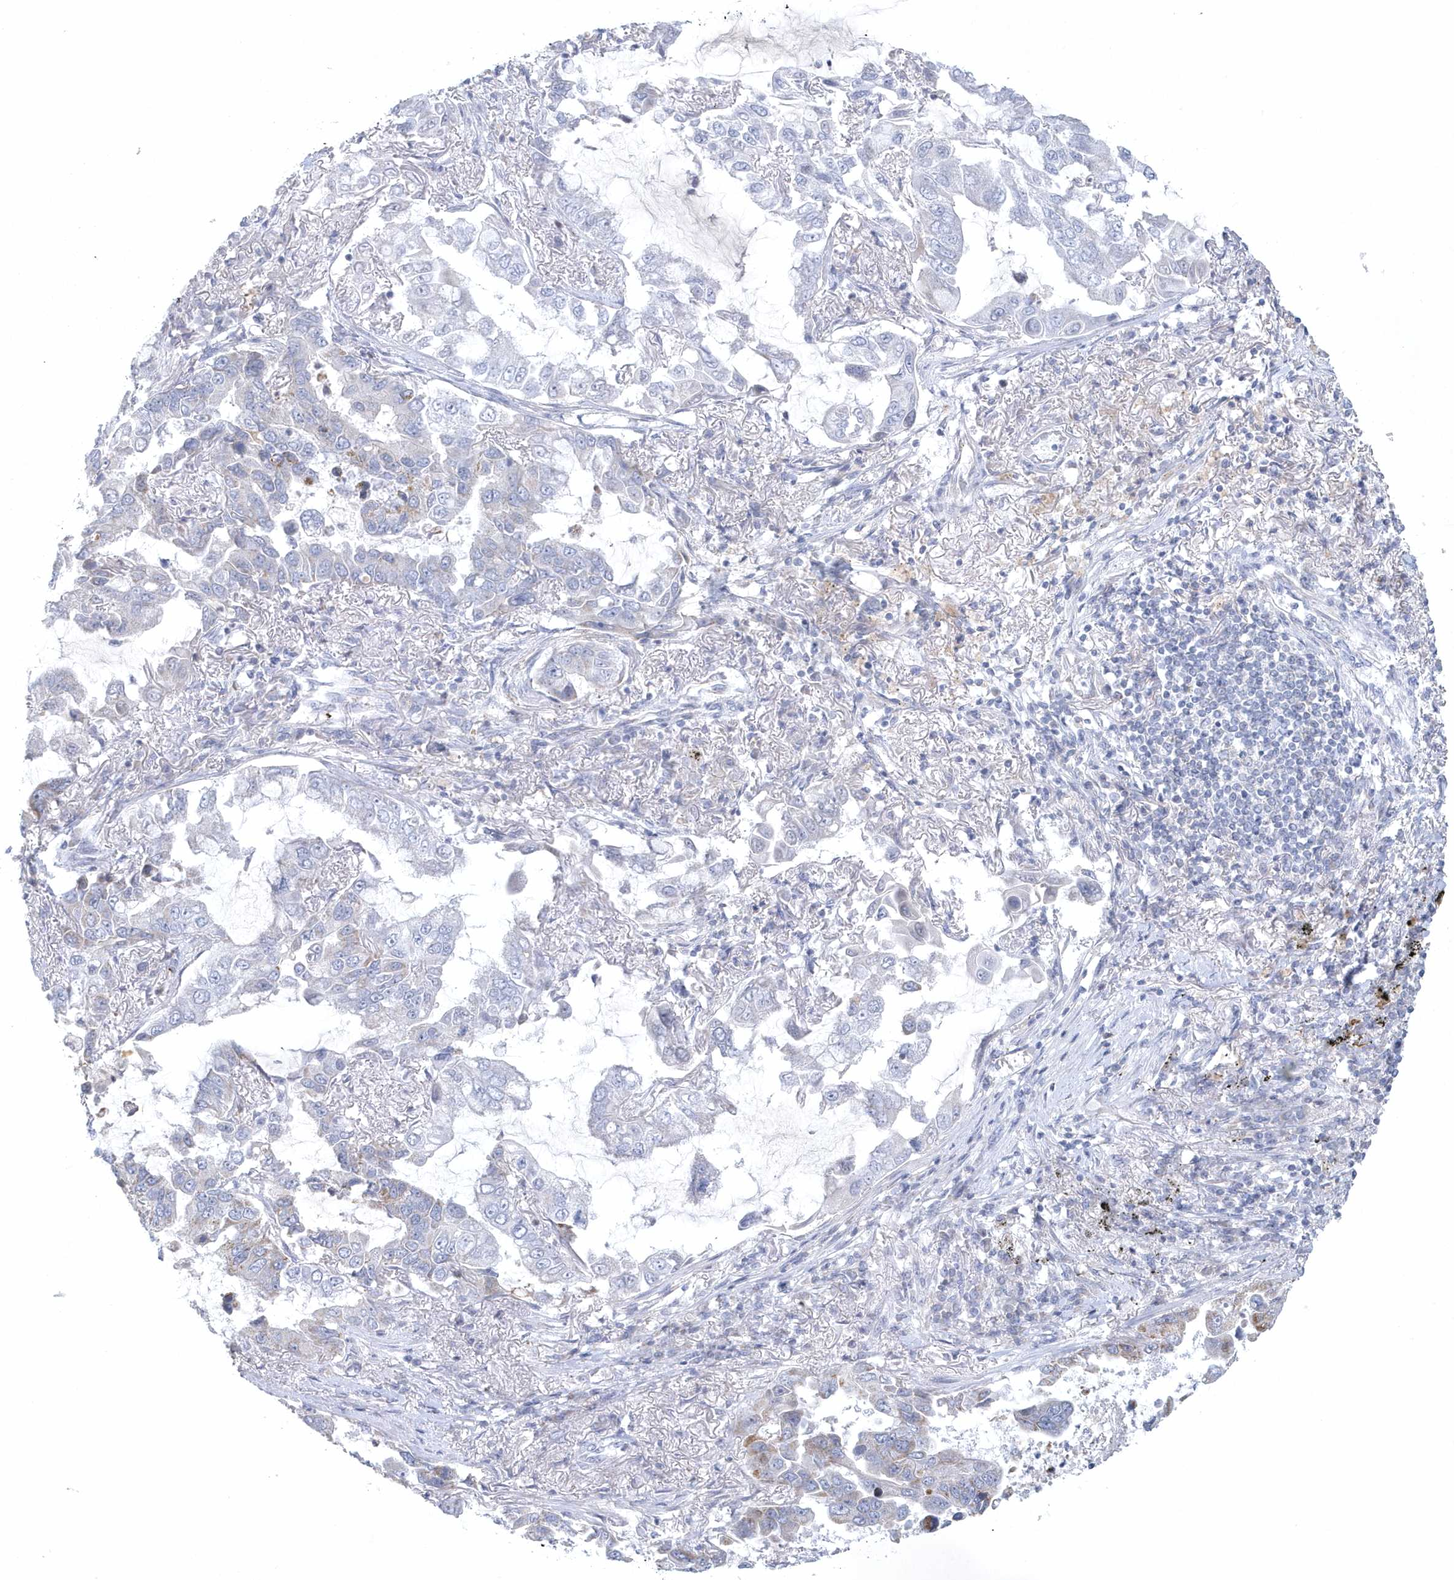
{"staining": {"intensity": "negative", "quantity": "none", "location": "none"}, "tissue": "lung cancer", "cell_type": "Tumor cells", "image_type": "cancer", "snomed": [{"axis": "morphology", "description": "Adenocarcinoma, NOS"}, {"axis": "topography", "description": "Lung"}], "caption": "This is a histopathology image of IHC staining of lung cancer, which shows no expression in tumor cells.", "gene": "NIPAL1", "patient": {"sex": "male", "age": 64}}